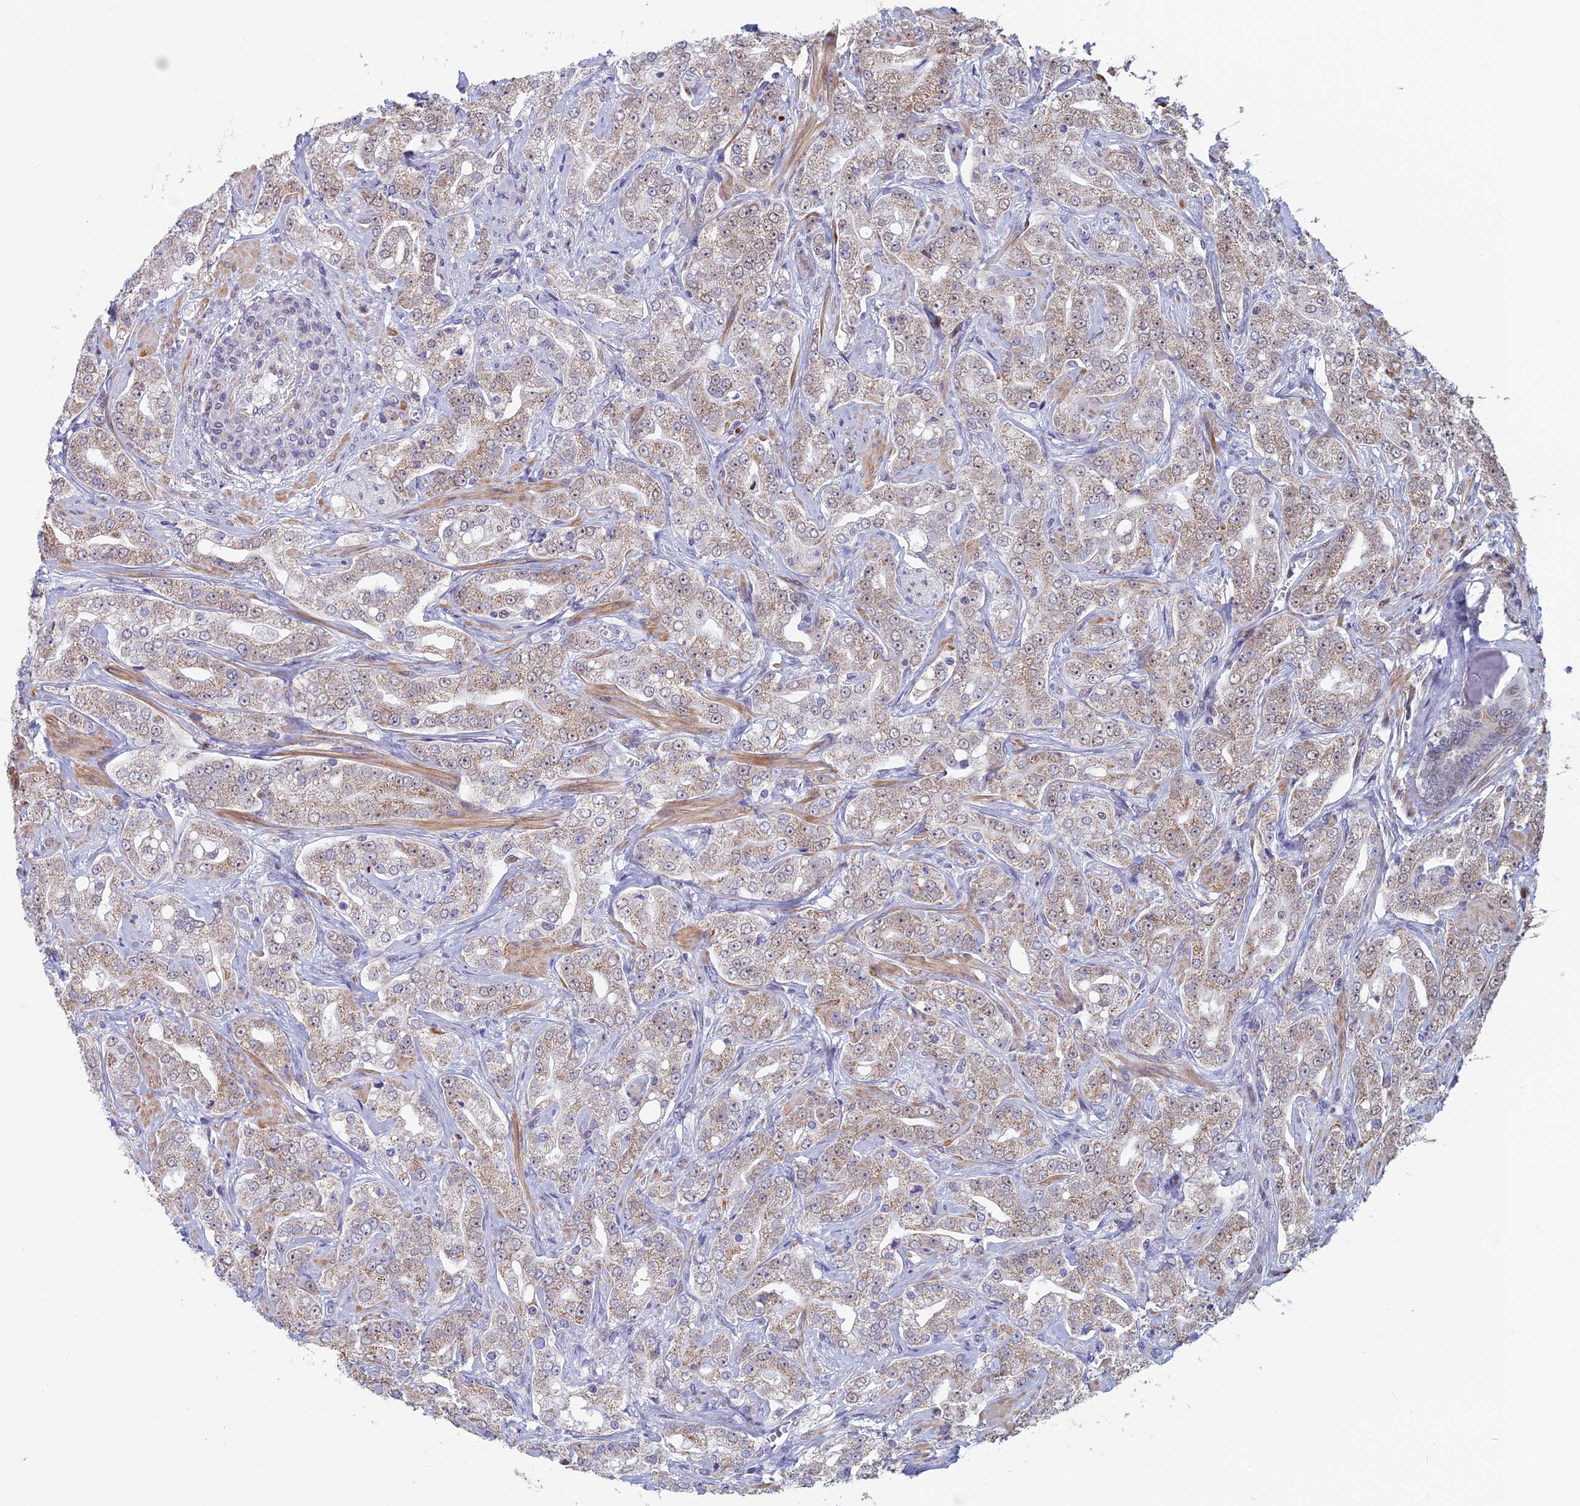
{"staining": {"intensity": "moderate", "quantity": "25%-75%", "location": "cytoplasmic/membranous"}, "tissue": "prostate cancer", "cell_type": "Tumor cells", "image_type": "cancer", "snomed": [{"axis": "morphology", "description": "Adenocarcinoma, Low grade"}, {"axis": "topography", "description": "Prostate"}], "caption": "Moderate cytoplasmic/membranous protein staining is present in about 25%-75% of tumor cells in prostate cancer (adenocarcinoma (low-grade)). Immunohistochemistry stains the protein of interest in brown and the nuclei are stained blue.", "gene": "ACSS1", "patient": {"sex": "male", "age": 67}}